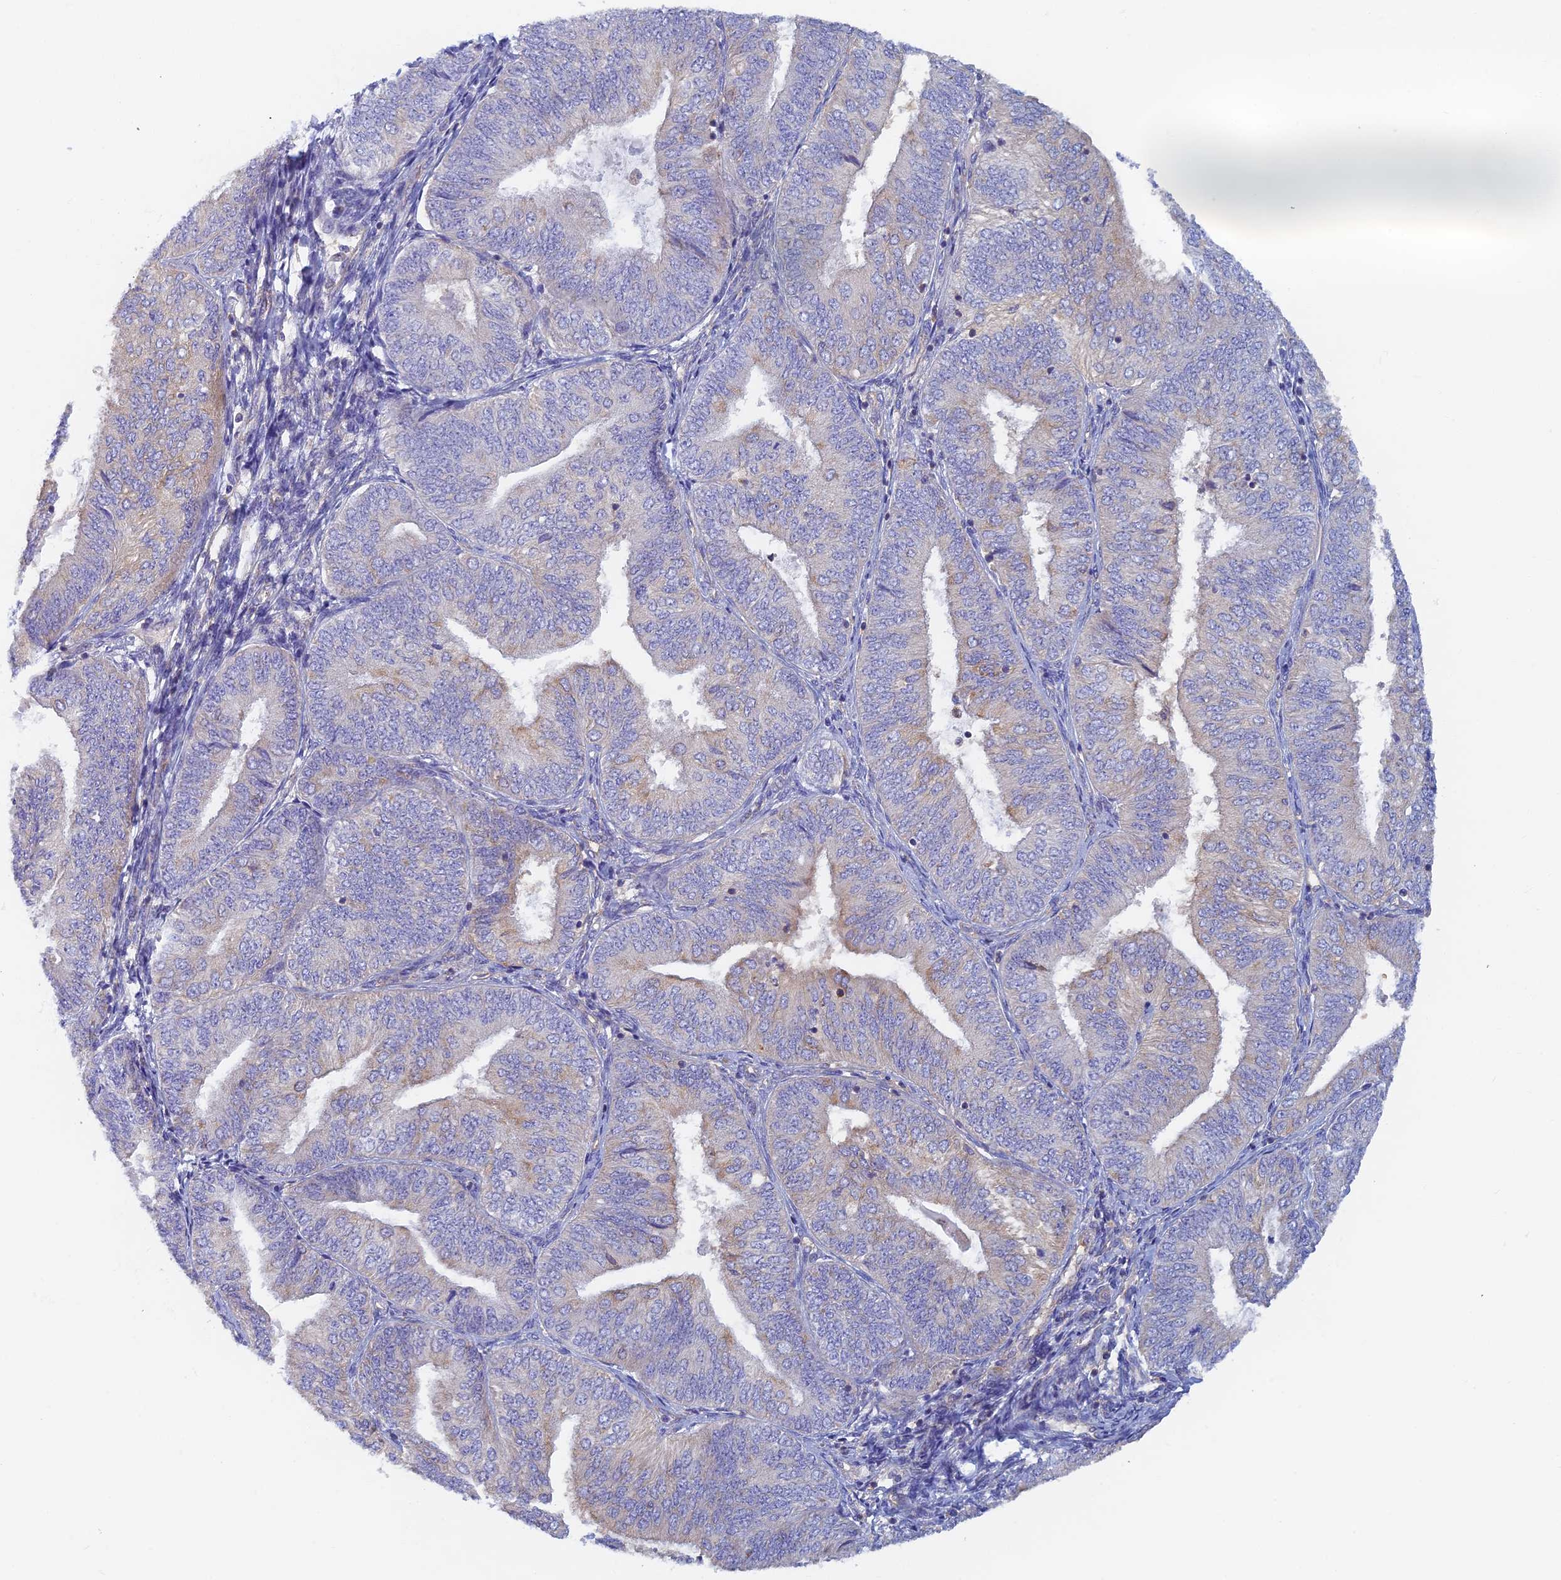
{"staining": {"intensity": "negative", "quantity": "none", "location": "none"}, "tissue": "endometrial cancer", "cell_type": "Tumor cells", "image_type": "cancer", "snomed": [{"axis": "morphology", "description": "Adenocarcinoma, NOS"}, {"axis": "topography", "description": "Endometrium"}], "caption": "Immunohistochemistry (IHC) histopathology image of endometrial cancer stained for a protein (brown), which shows no staining in tumor cells.", "gene": "TMEM44", "patient": {"sex": "female", "age": 58}}